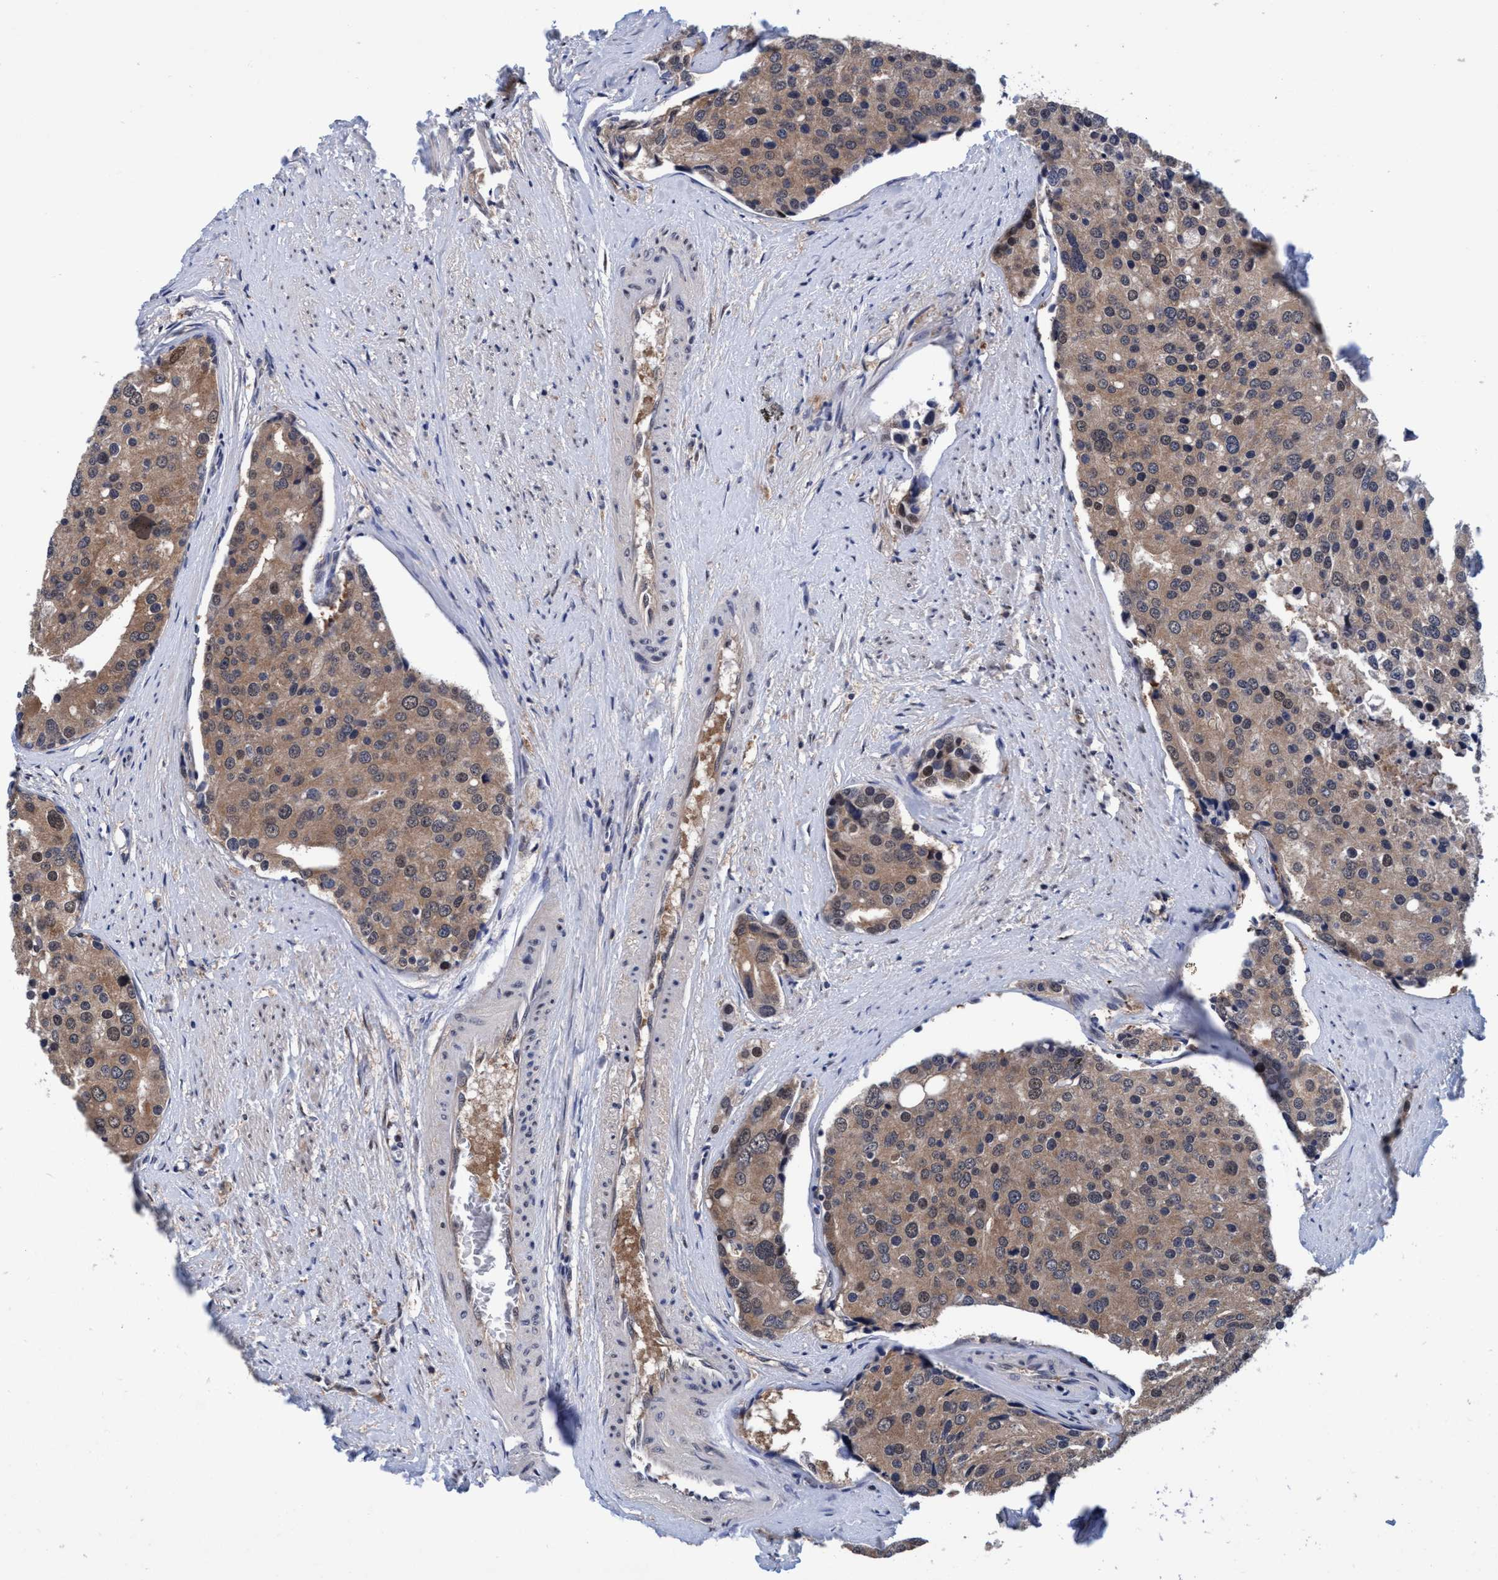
{"staining": {"intensity": "weak", "quantity": ">75%", "location": "cytoplasmic/membranous"}, "tissue": "prostate cancer", "cell_type": "Tumor cells", "image_type": "cancer", "snomed": [{"axis": "morphology", "description": "Adenocarcinoma, High grade"}, {"axis": "topography", "description": "Prostate"}], "caption": "Protein staining displays weak cytoplasmic/membranous staining in about >75% of tumor cells in adenocarcinoma (high-grade) (prostate). The protein of interest is shown in brown color, while the nuclei are stained blue.", "gene": "PSMD12", "patient": {"sex": "male", "age": 50}}